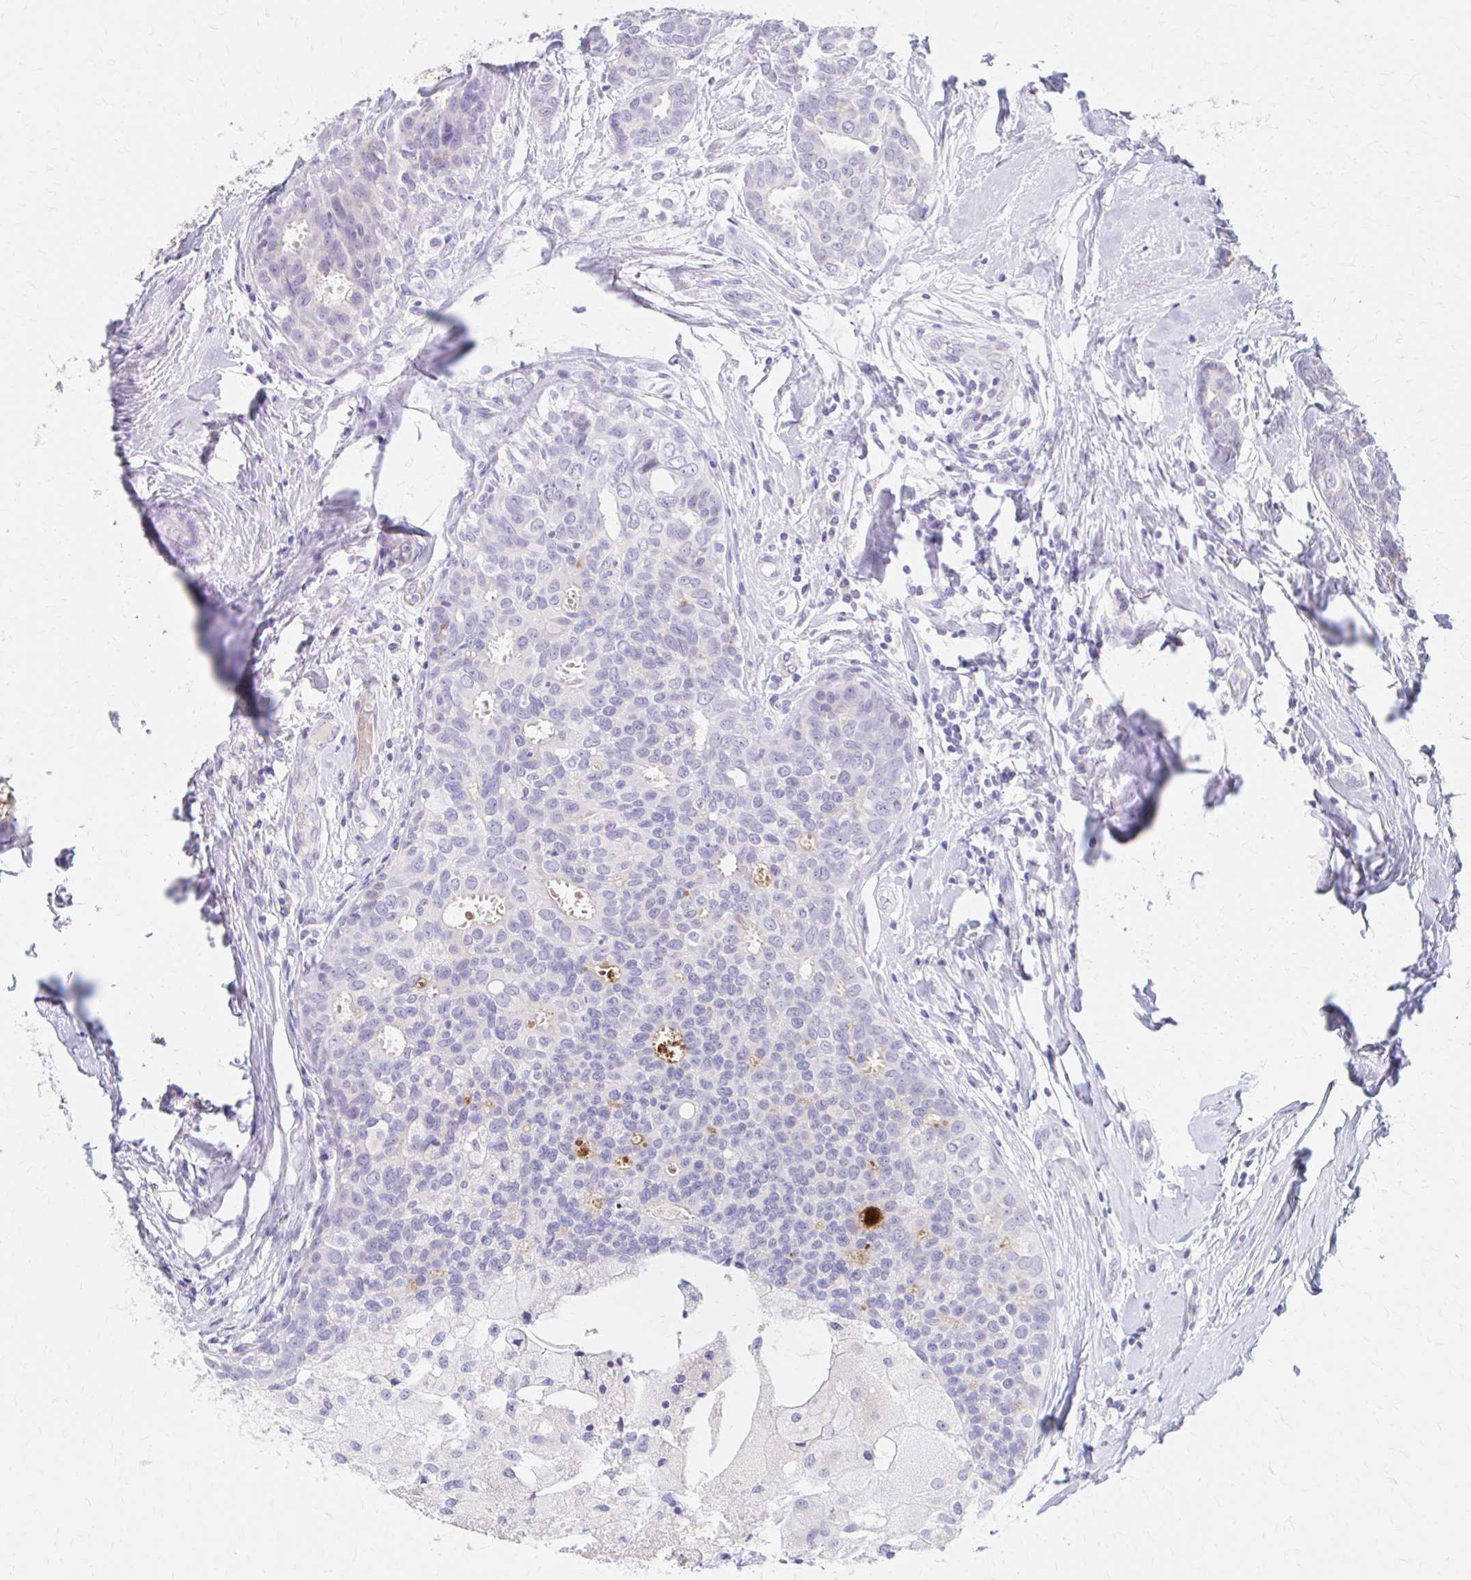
{"staining": {"intensity": "negative", "quantity": "none", "location": "none"}, "tissue": "breast cancer", "cell_type": "Tumor cells", "image_type": "cancer", "snomed": [{"axis": "morphology", "description": "Duct carcinoma"}, {"axis": "topography", "description": "Breast"}], "caption": "This is a image of immunohistochemistry (IHC) staining of breast intraductal carcinoma, which shows no positivity in tumor cells.", "gene": "AZGP1", "patient": {"sex": "female", "age": 45}}